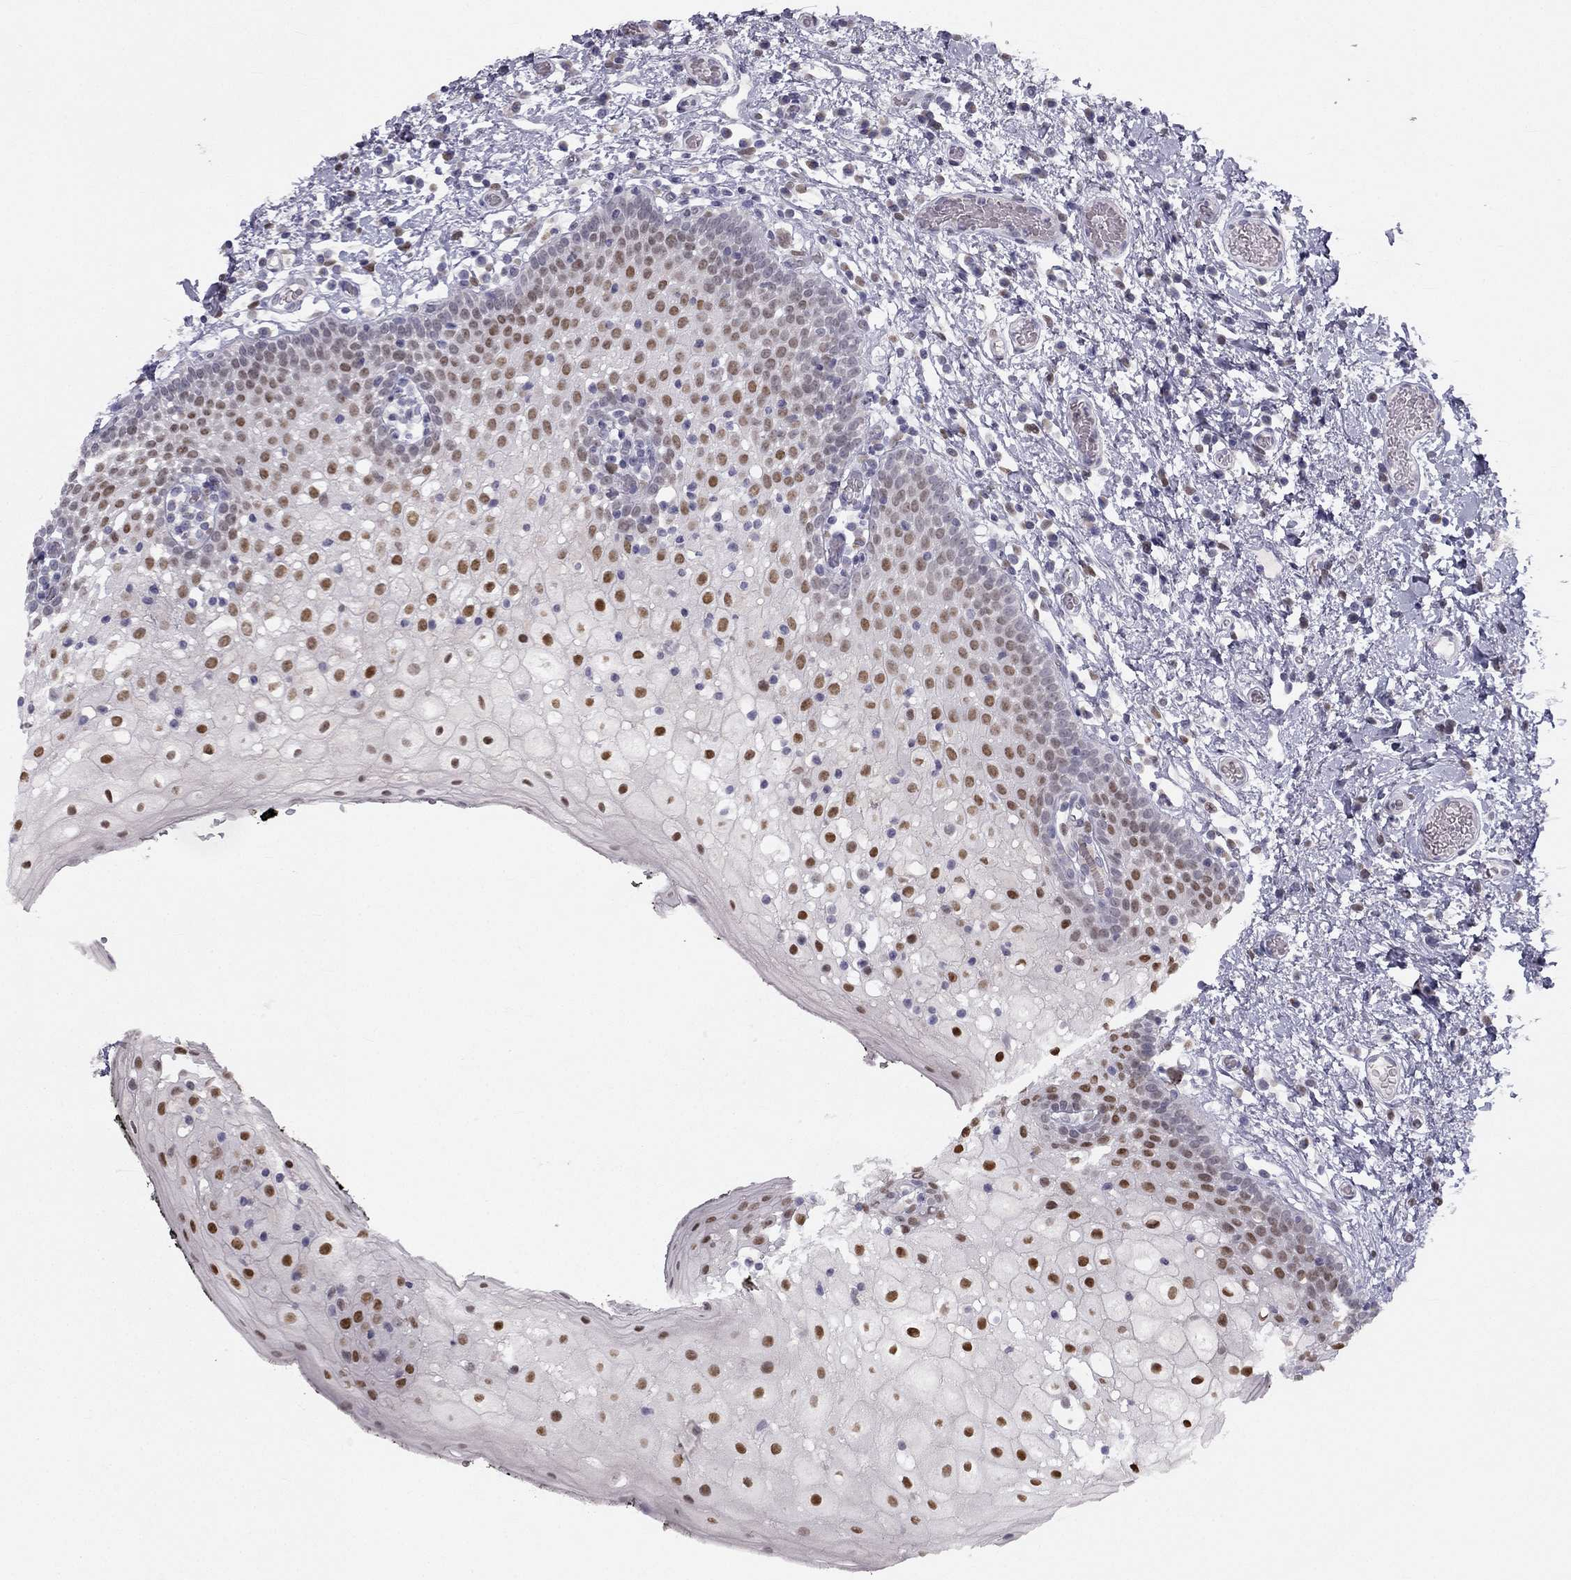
{"staining": {"intensity": "strong", "quantity": ">75%", "location": "nuclear"}, "tissue": "oral mucosa", "cell_type": "Squamous epithelial cells", "image_type": "normal", "snomed": [{"axis": "morphology", "description": "Normal tissue, NOS"}, {"axis": "morphology", "description": "Squamous cell carcinoma, NOS"}, {"axis": "topography", "description": "Oral tissue"}, {"axis": "topography", "description": "Head-Neck"}], "caption": "Protein analysis of benign oral mucosa exhibits strong nuclear positivity in about >75% of squamous epithelial cells. (DAB (3,3'-diaminobenzidine) IHC with brightfield microscopy, high magnification).", "gene": "TRPS1", "patient": {"sex": "male", "age": 69}}